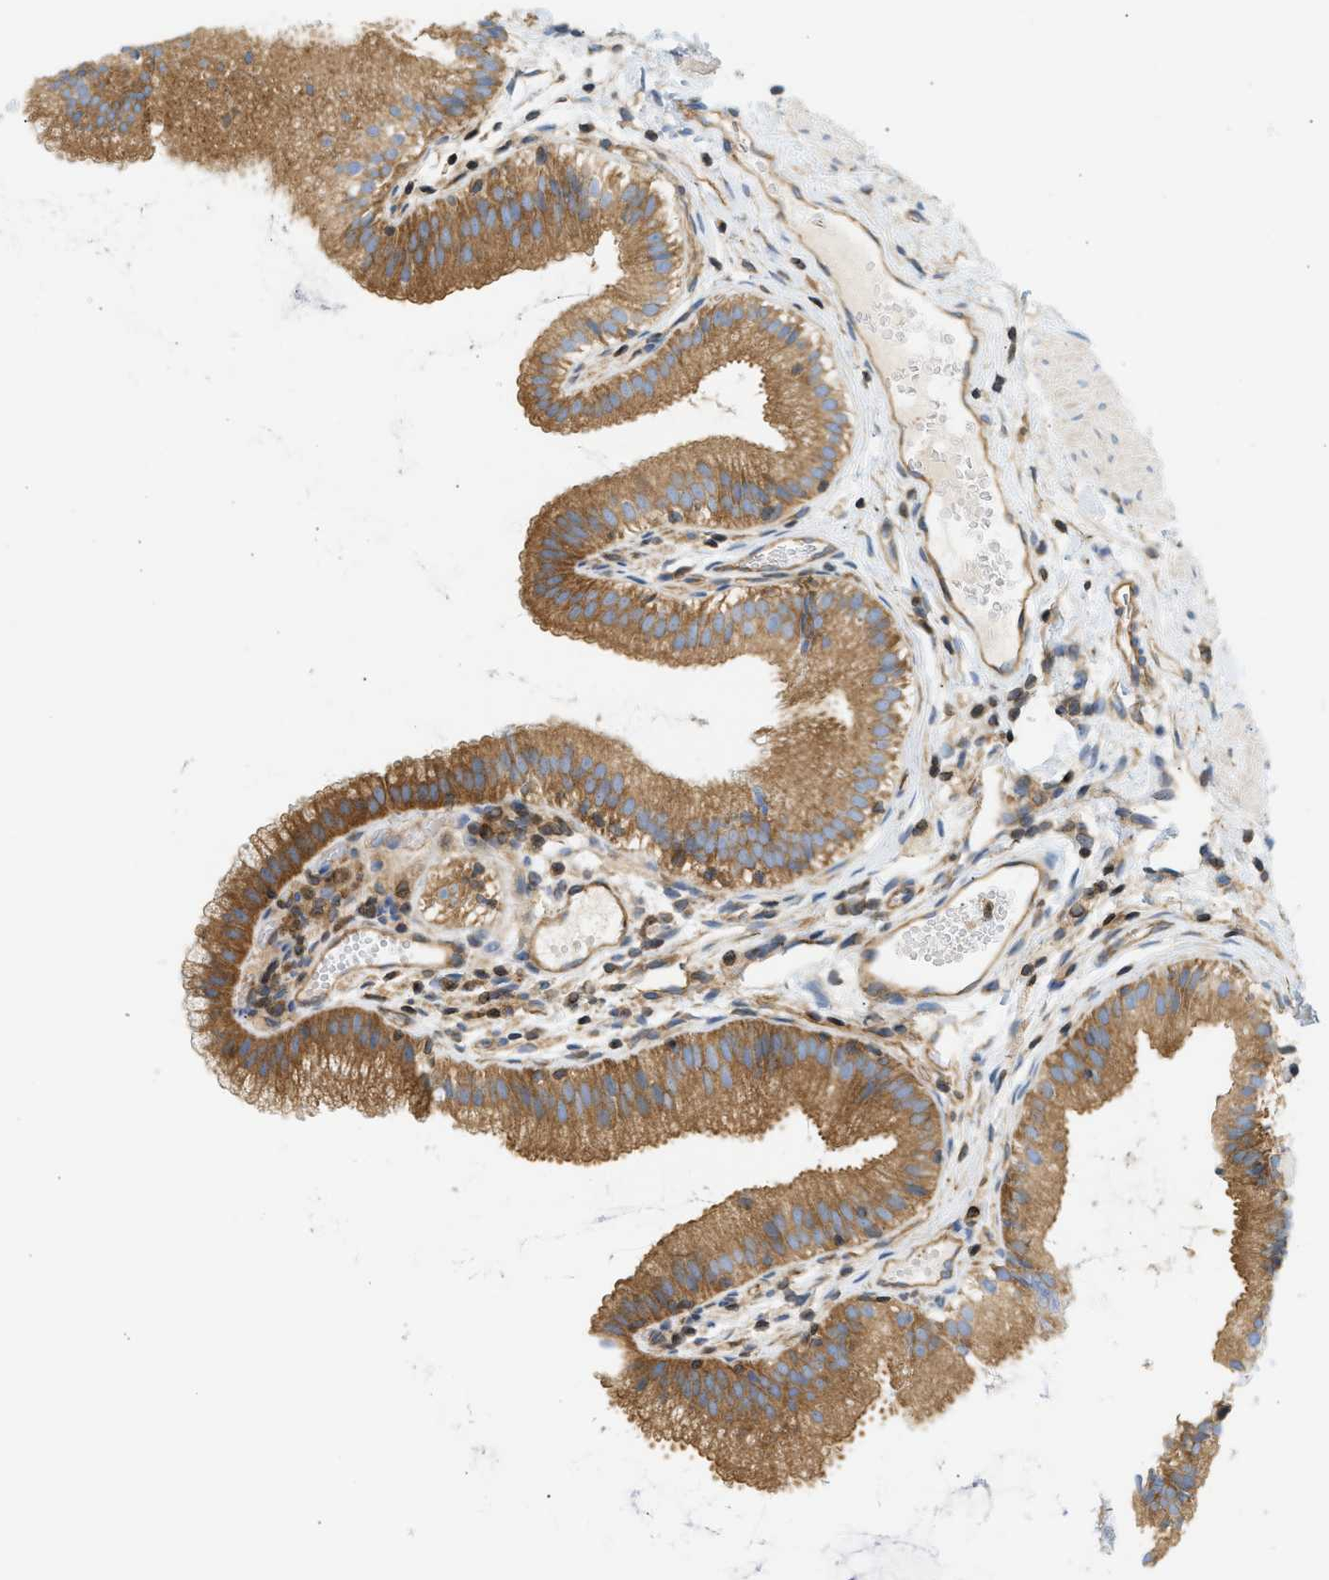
{"staining": {"intensity": "moderate", "quantity": ">75%", "location": "cytoplasmic/membranous"}, "tissue": "gallbladder", "cell_type": "Glandular cells", "image_type": "normal", "snomed": [{"axis": "morphology", "description": "Normal tissue, NOS"}, {"axis": "topography", "description": "Gallbladder"}], "caption": "This photomicrograph reveals IHC staining of unremarkable gallbladder, with medium moderate cytoplasmic/membranous positivity in about >75% of glandular cells.", "gene": "STRN", "patient": {"sex": "female", "age": 26}}